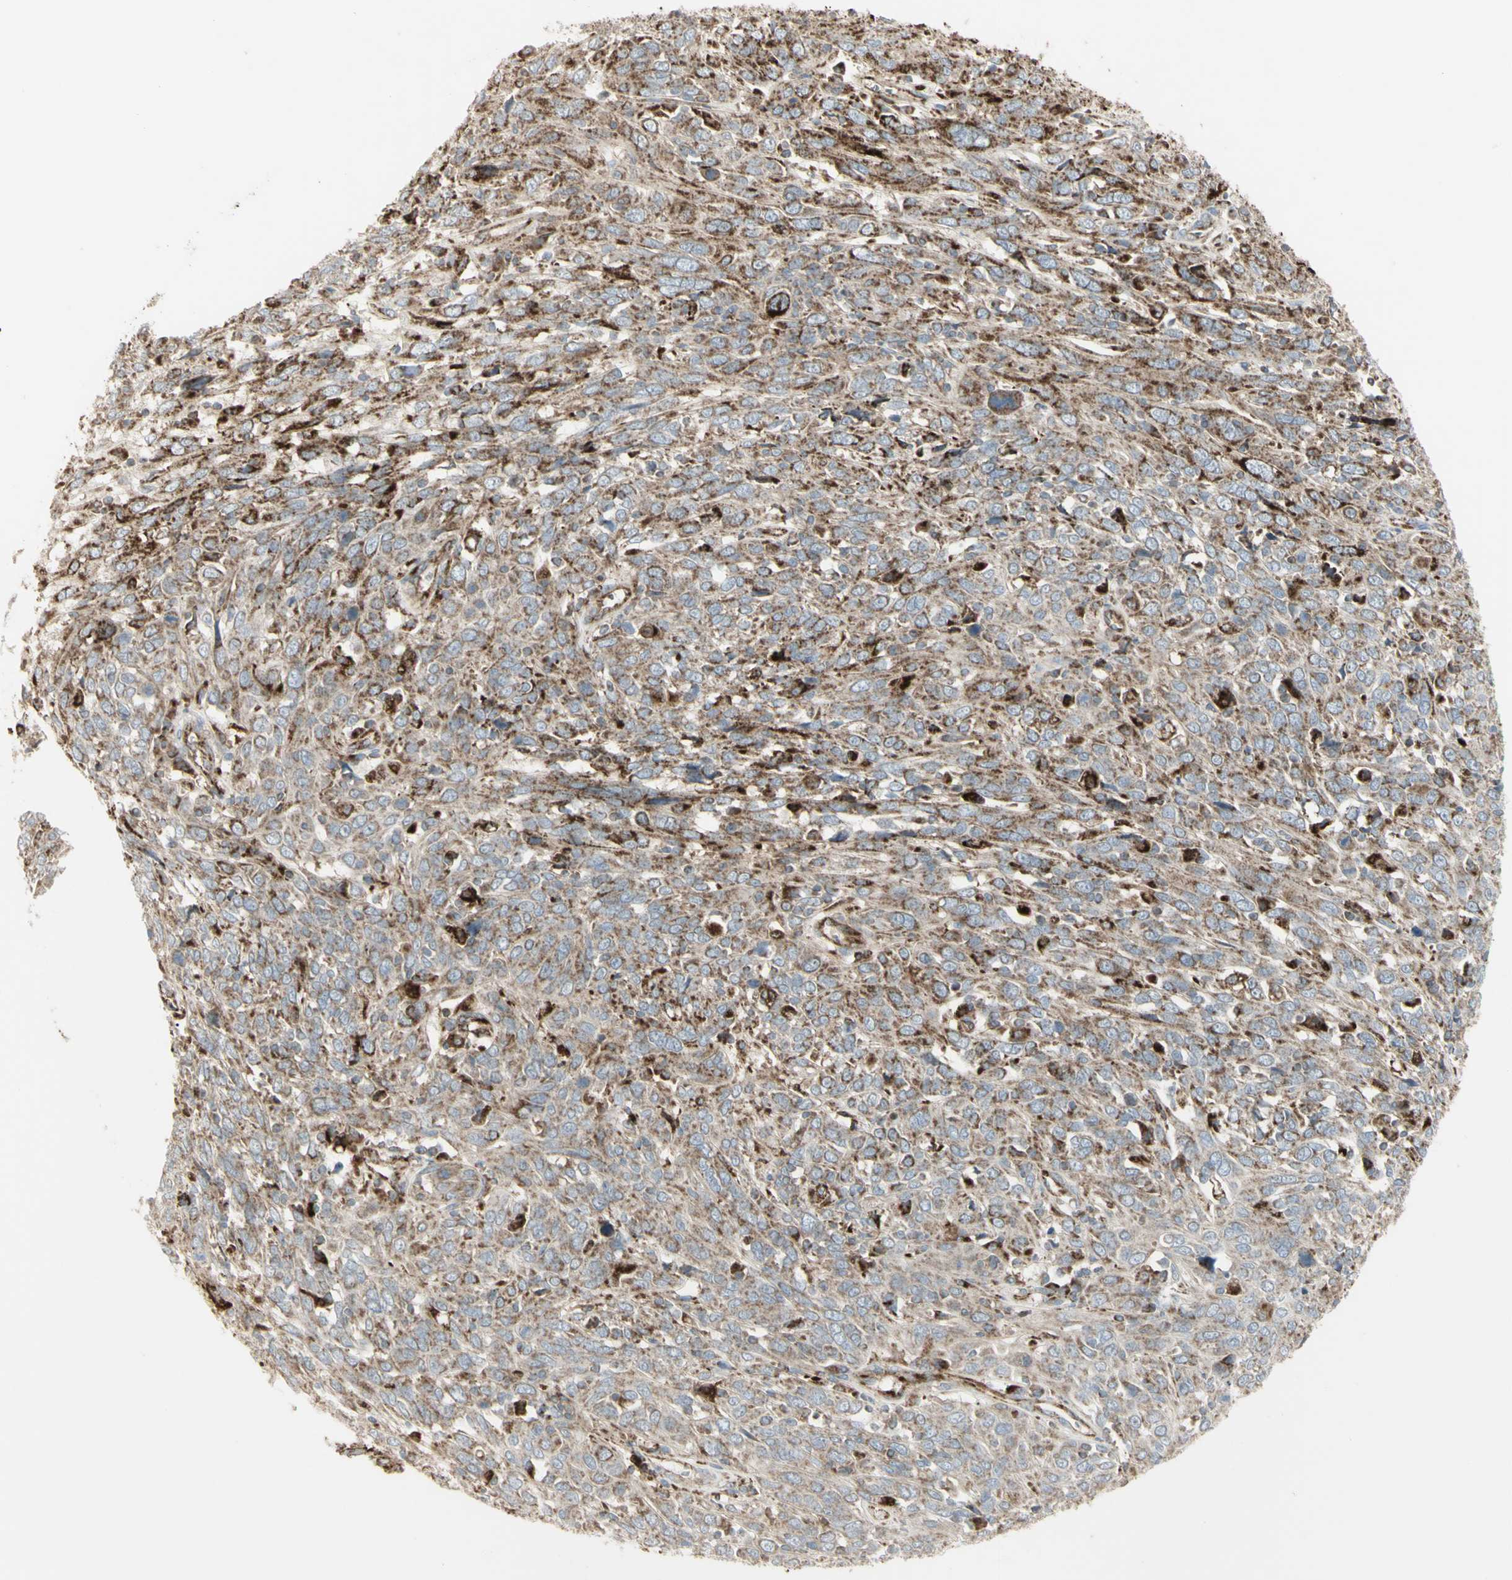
{"staining": {"intensity": "strong", "quantity": ">75%", "location": "cytoplasmic/membranous"}, "tissue": "cervical cancer", "cell_type": "Tumor cells", "image_type": "cancer", "snomed": [{"axis": "morphology", "description": "Squamous cell carcinoma, NOS"}, {"axis": "topography", "description": "Cervix"}], "caption": "Cervical squamous cell carcinoma tissue shows strong cytoplasmic/membranous expression in approximately >75% of tumor cells, visualized by immunohistochemistry.", "gene": "CYB5R1", "patient": {"sex": "female", "age": 46}}